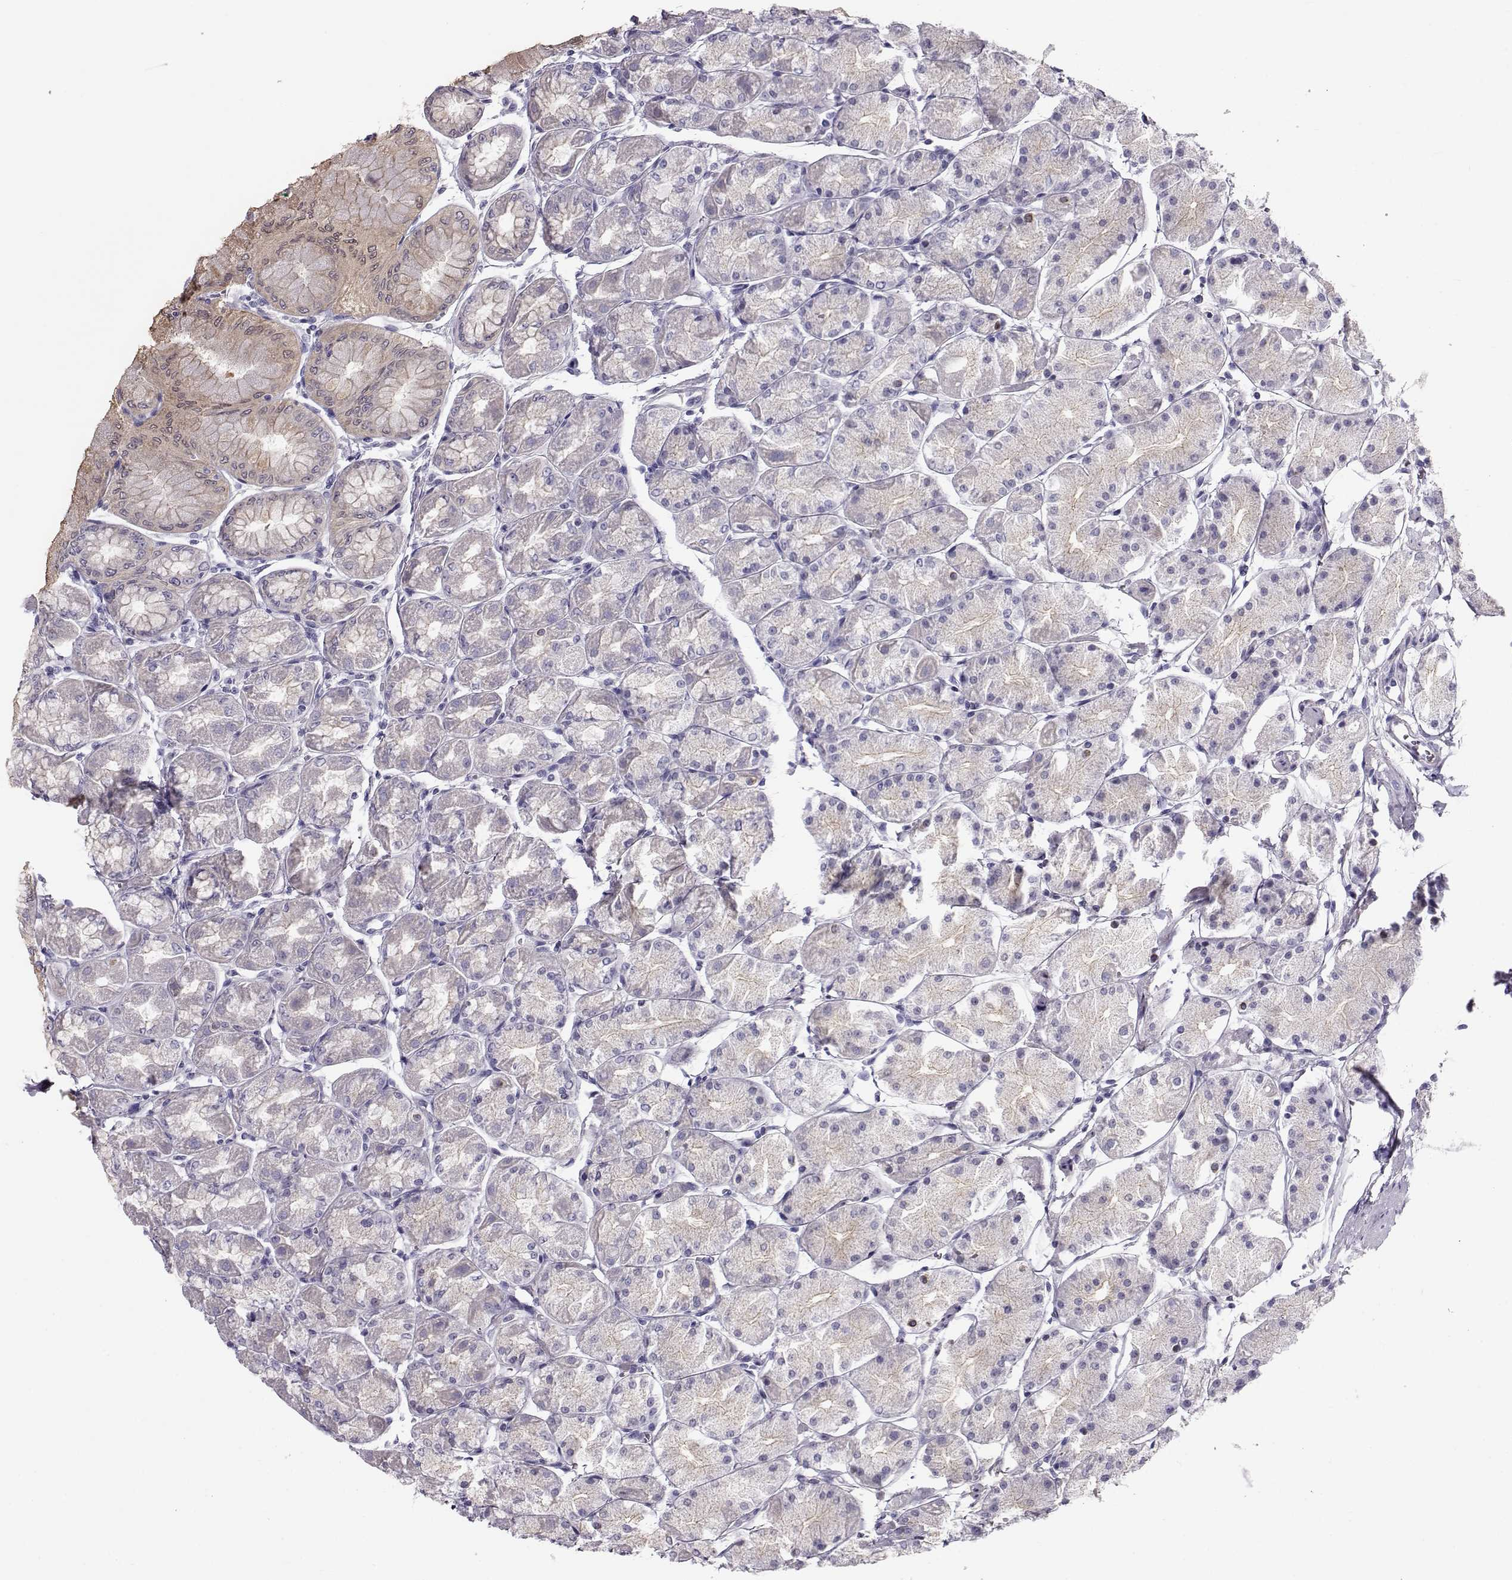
{"staining": {"intensity": "weak", "quantity": "<25%", "location": "cytoplasmic/membranous"}, "tissue": "stomach", "cell_type": "Glandular cells", "image_type": "normal", "snomed": [{"axis": "morphology", "description": "Normal tissue, NOS"}, {"axis": "topography", "description": "Stomach, upper"}], "caption": "A high-resolution photomicrograph shows IHC staining of benign stomach, which shows no significant positivity in glandular cells.", "gene": "GPR26", "patient": {"sex": "male", "age": 60}}